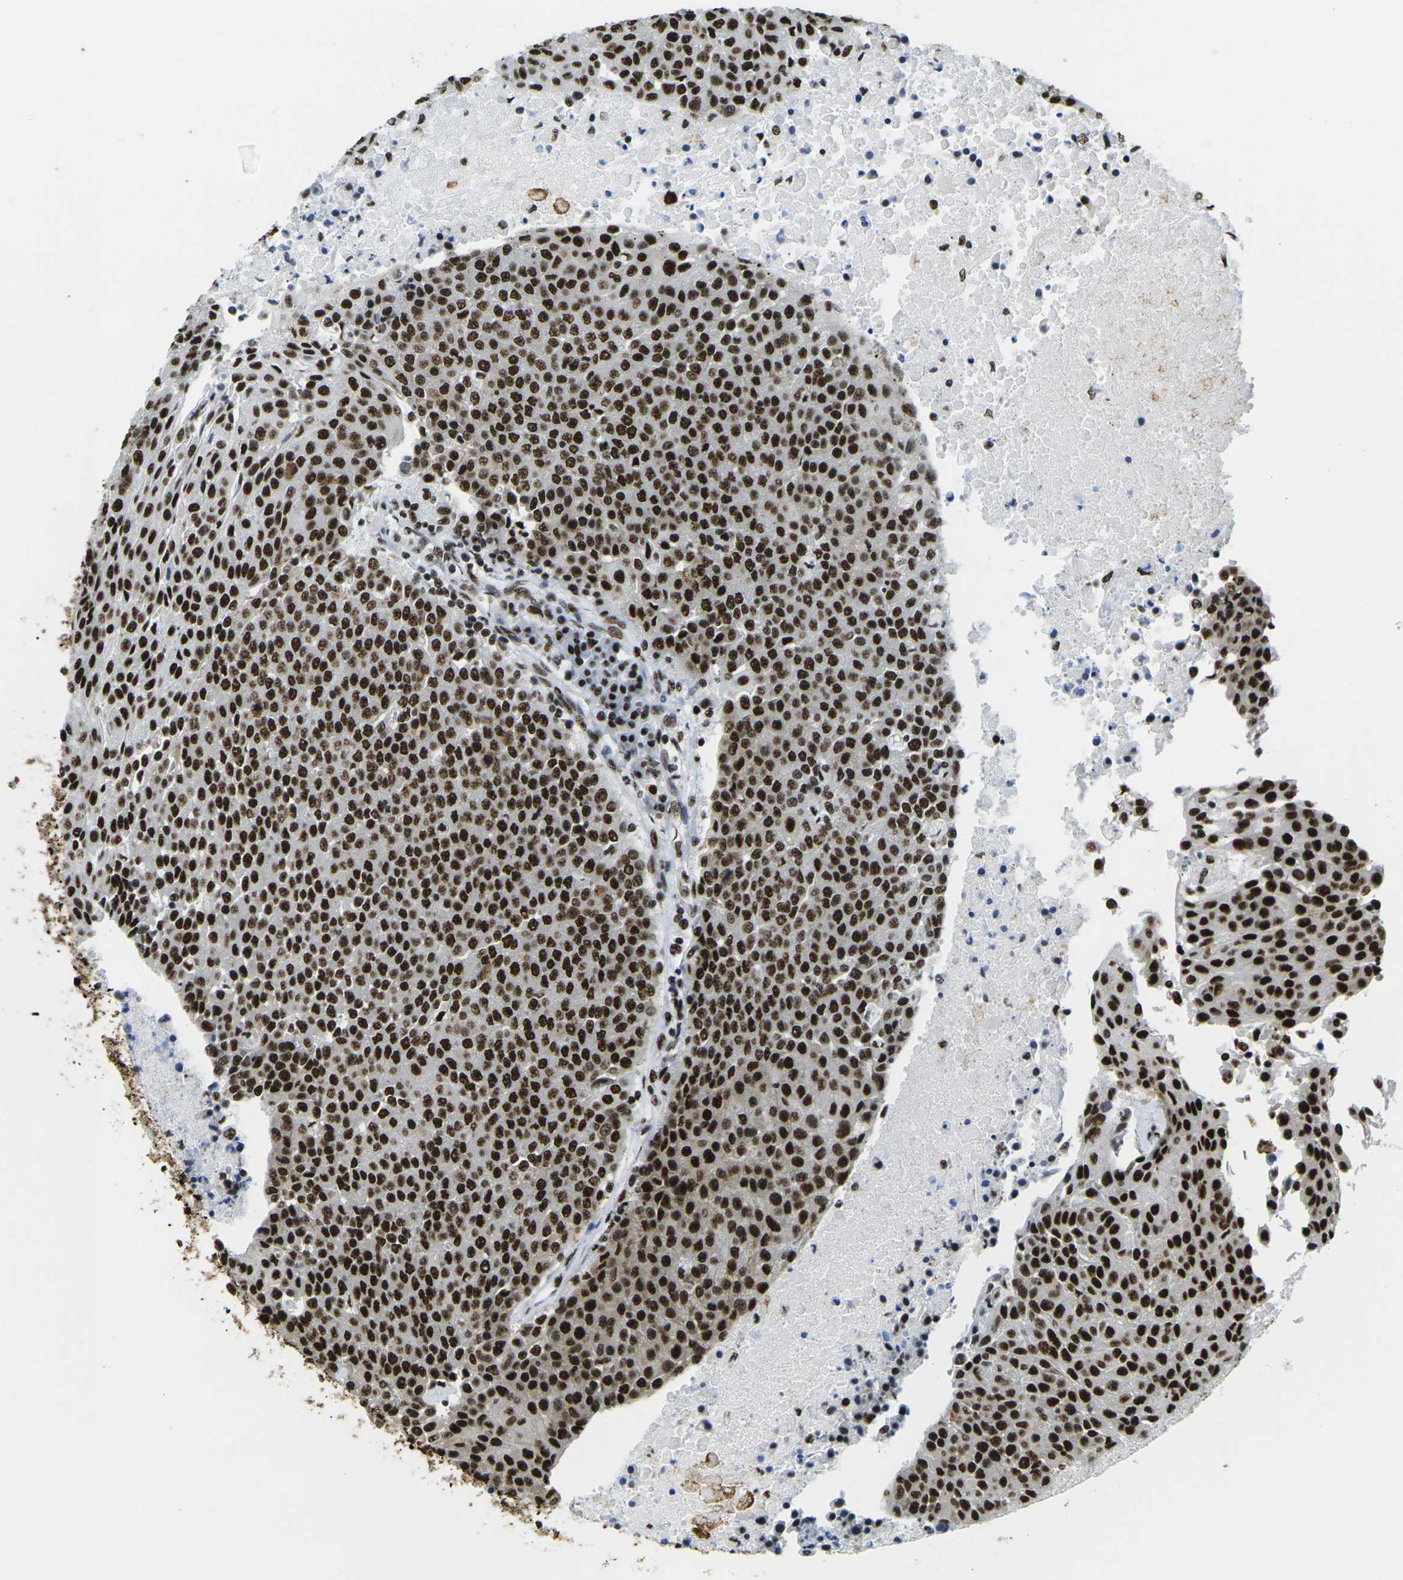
{"staining": {"intensity": "strong", "quantity": ">75%", "location": "nuclear"}, "tissue": "urothelial cancer", "cell_type": "Tumor cells", "image_type": "cancer", "snomed": [{"axis": "morphology", "description": "Urothelial carcinoma, High grade"}, {"axis": "topography", "description": "Urinary bladder"}], "caption": "The immunohistochemical stain shows strong nuclear staining in tumor cells of urothelial cancer tissue.", "gene": "SMARCC1", "patient": {"sex": "female", "age": 85}}